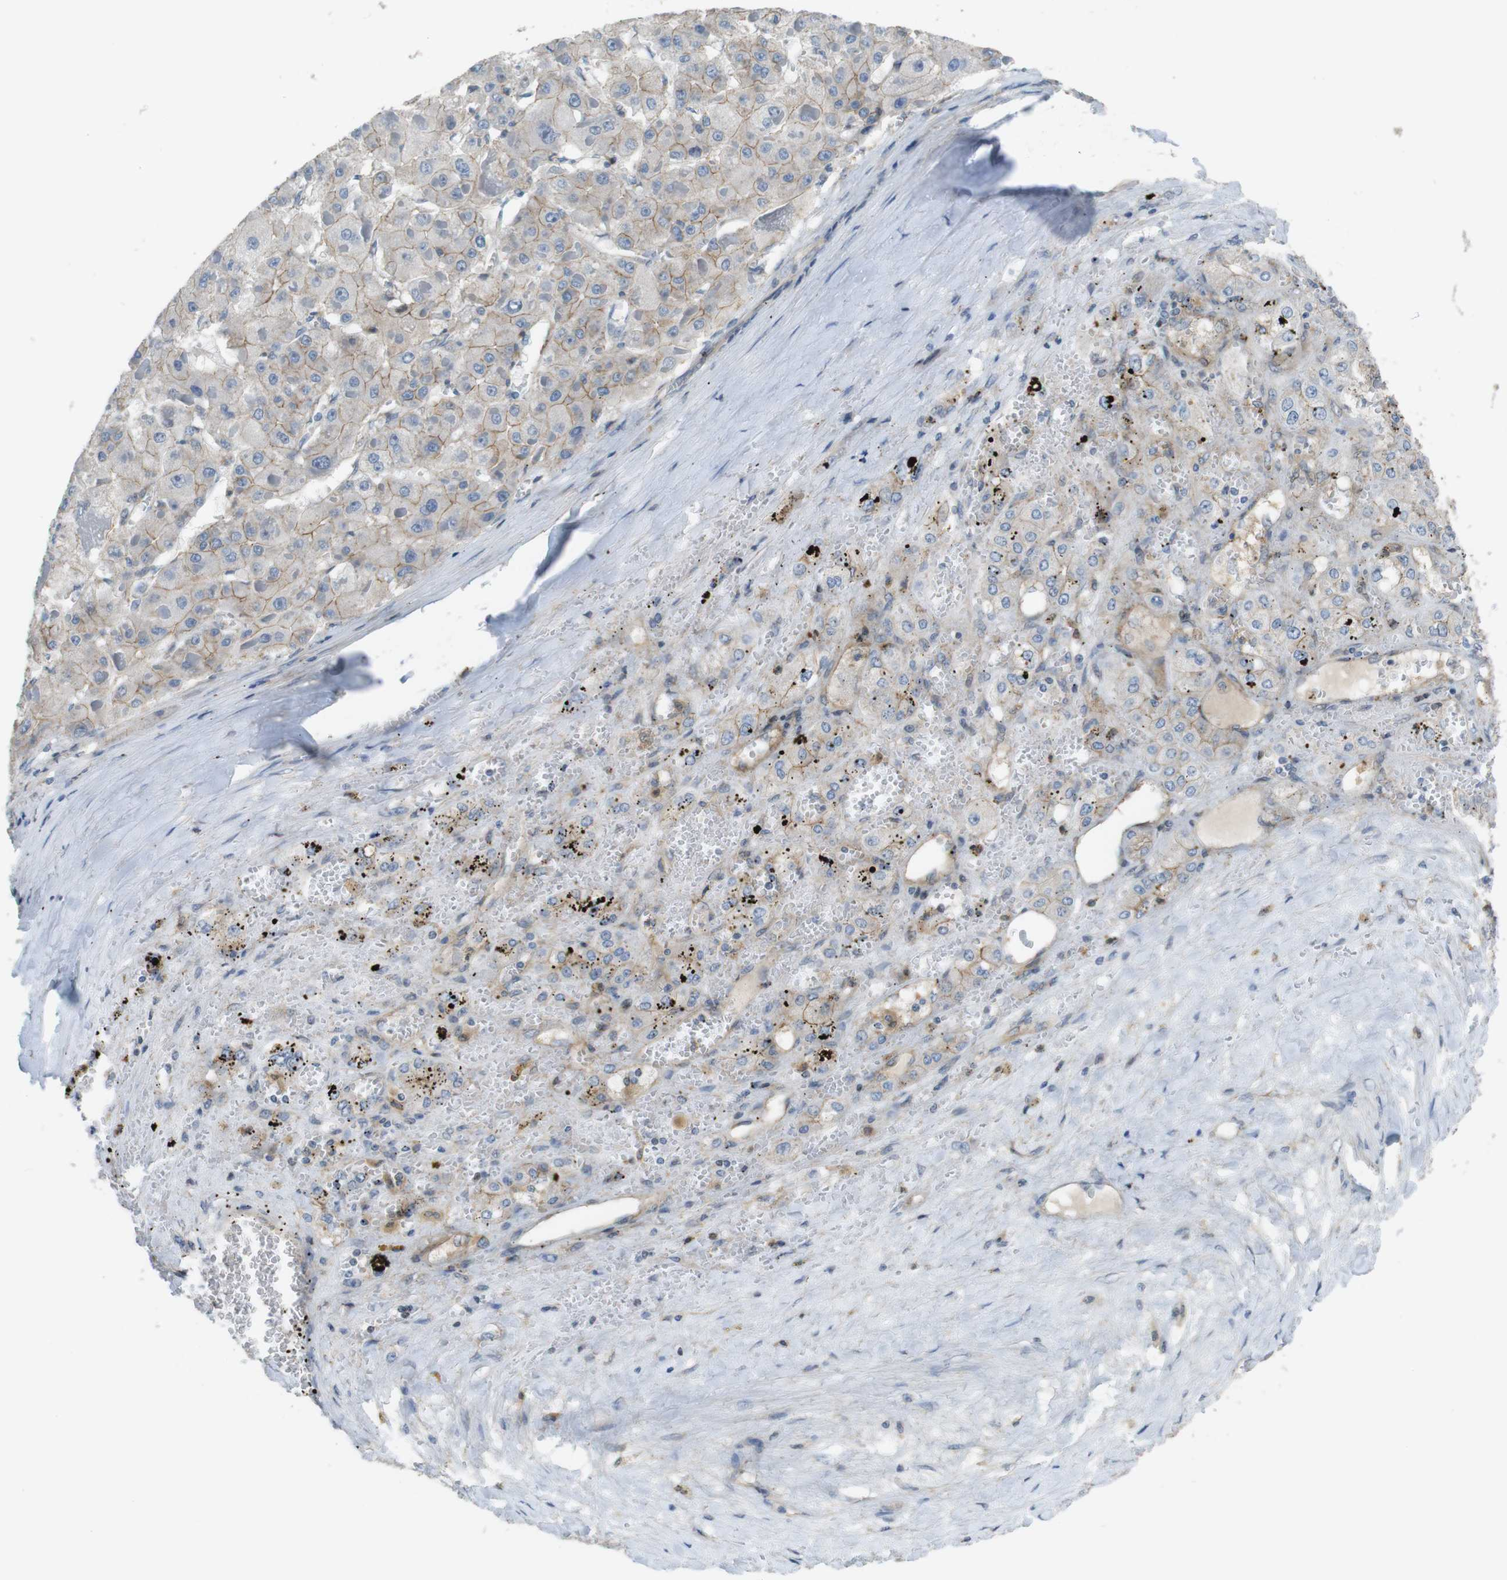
{"staining": {"intensity": "weak", "quantity": "25%-75%", "location": "cytoplasmic/membranous"}, "tissue": "liver cancer", "cell_type": "Tumor cells", "image_type": "cancer", "snomed": [{"axis": "morphology", "description": "Carcinoma, Hepatocellular, NOS"}, {"axis": "topography", "description": "Liver"}], "caption": "The micrograph exhibits staining of liver cancer (hepatocellular carcinoma), revealing weak cytoplasmic/membranous protein staining (brown color) within tumor cells. (Stains: DAB (3,3'-diaminobenzidine) in brown, nuclei in blue, Microscopy: brightfield microscopy at high magnification).", "gene": "PCDH10", "patient": {"sex": "female", "age": 73}}